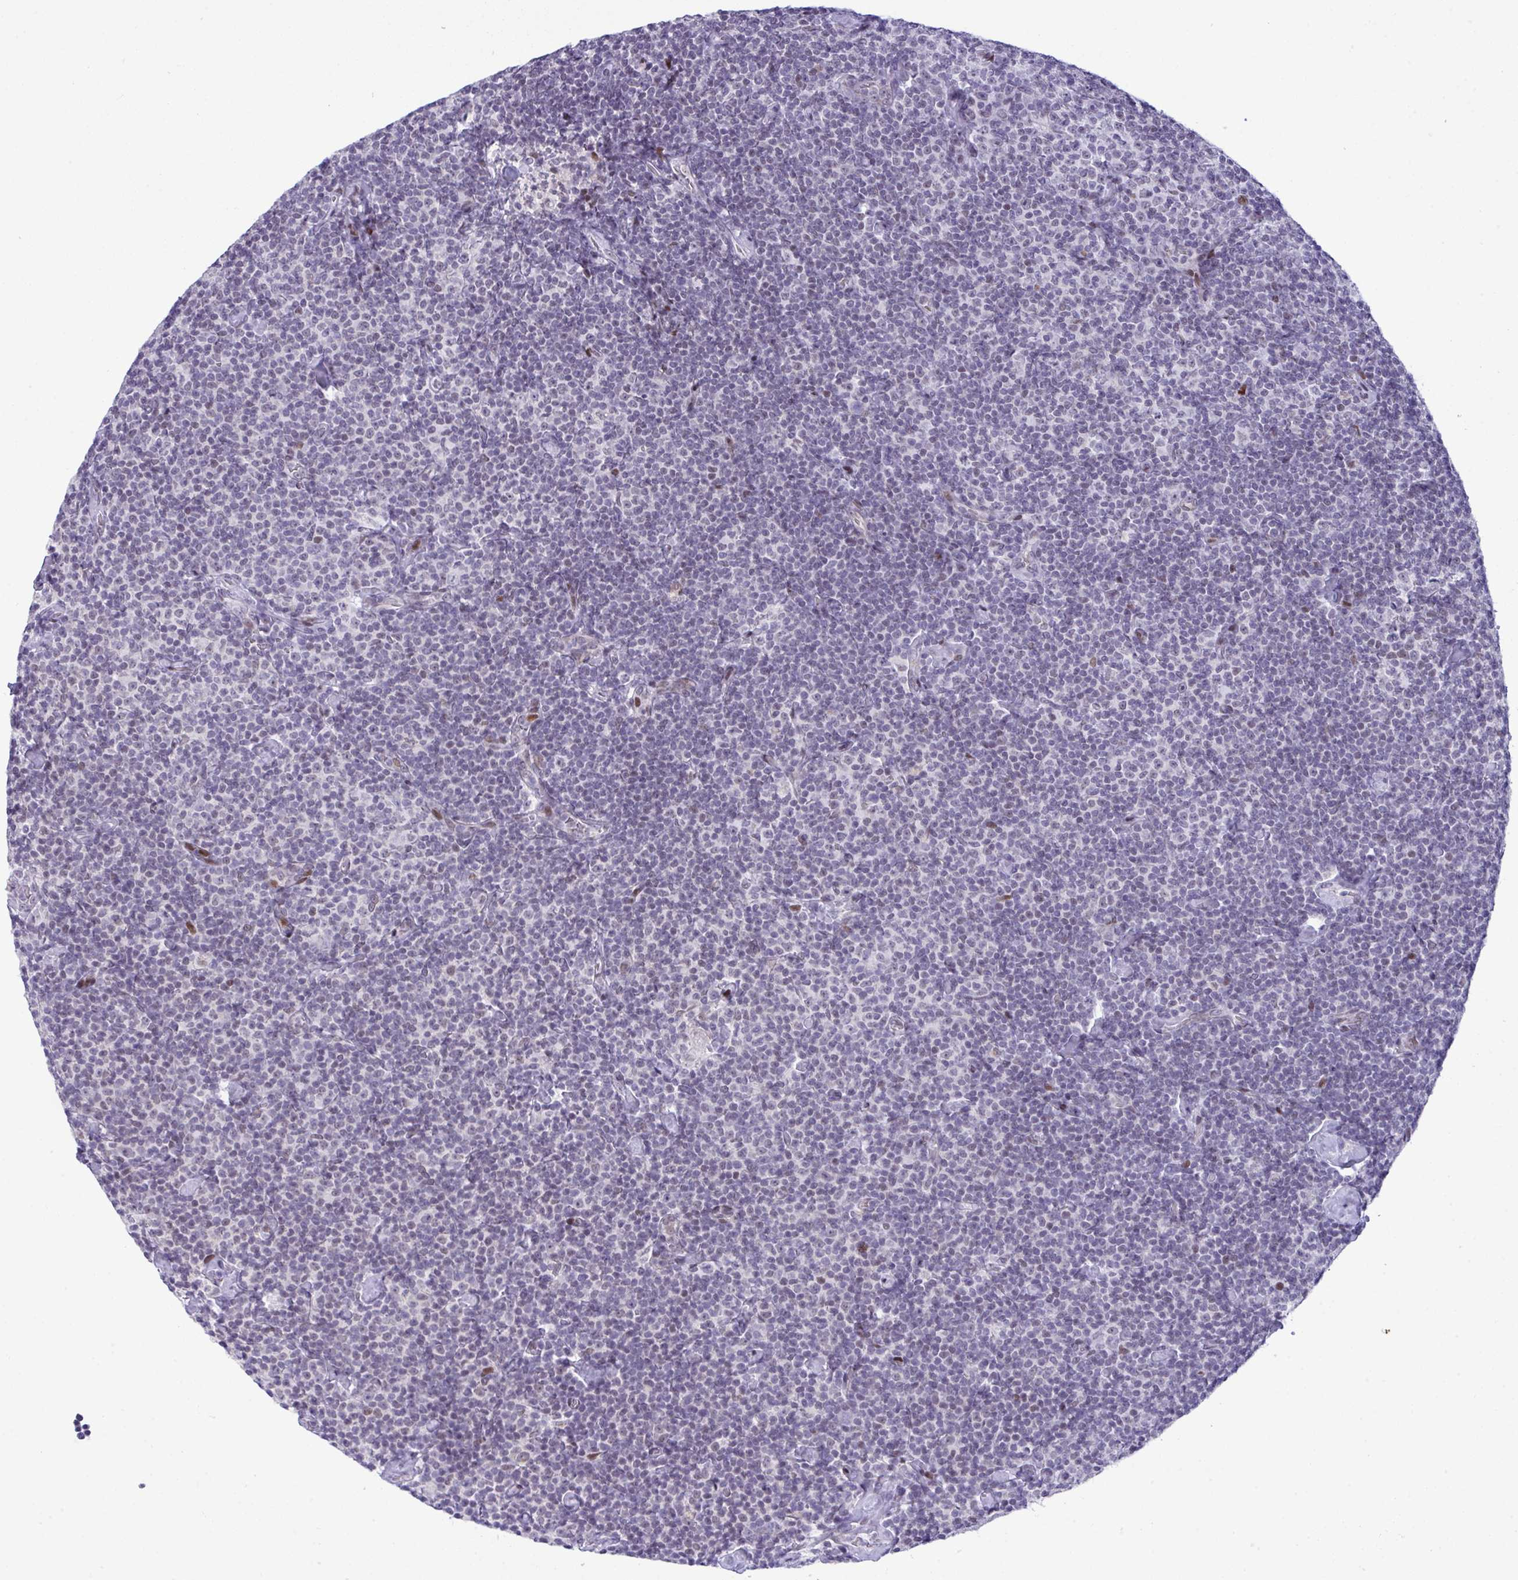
{"staining": {"intensity": "negative", "quantity": "none", "location": "none"}, "tissue": "lymphoma", "cell_type": "Tumor cells", "image_type": "cancer", "snomed": [{"axis": "morphology", "description": "Malignant lymphoma, non-Hodgkin's type, Low grade"}, {"axis": "topography", "description": "Lymph node"}], "caption": "Histopathology image shows no significant protein expression in tumor cells of low-grade malignant lymphoma, non-Hodgkin's type.", "gene": "ZFHX3", "patient": {"sex": "male", "age": 81}}